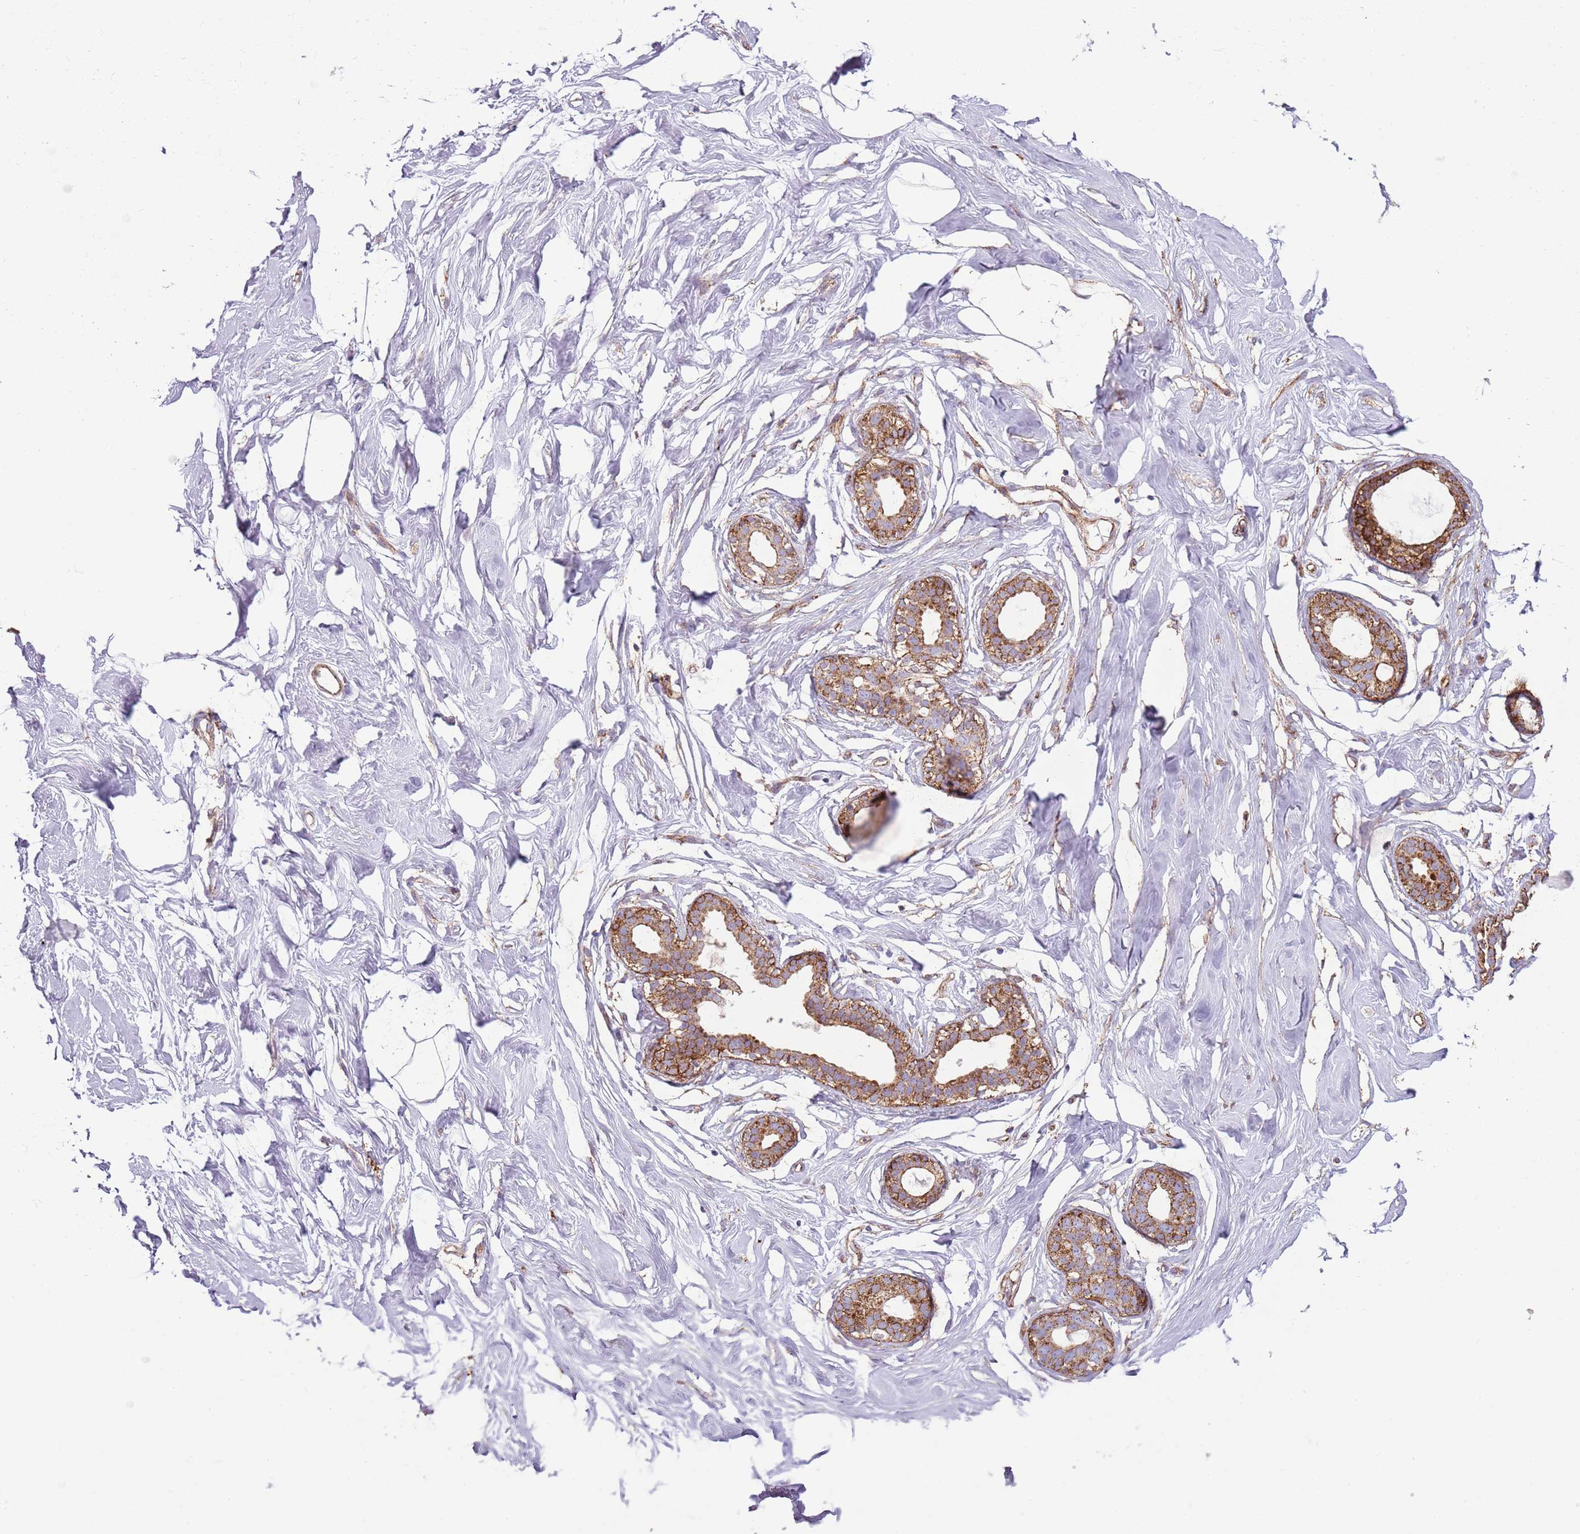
{"staining": {"intensity": "negative", "quantity": "none", "location": "none"}, "tissue": "breast", "cell_type": "Adipocytes", "image_type": "normal", "snomed": [{"axis": "morphology", "description": "Normal tissue, NOS"}, {"axis": "morphology", "description": "Adenoma, NOS"}, {"axis": "topography", "description": "Breast"}], "caption": "A histopathology image of human breast is negative for staining in adipocytes. (Brightfield microscopy of DAB immunohistochemistry (IHC) at high magnification).", "gene": "SNX1", "patient": {"sex": "female", "age": 23}}